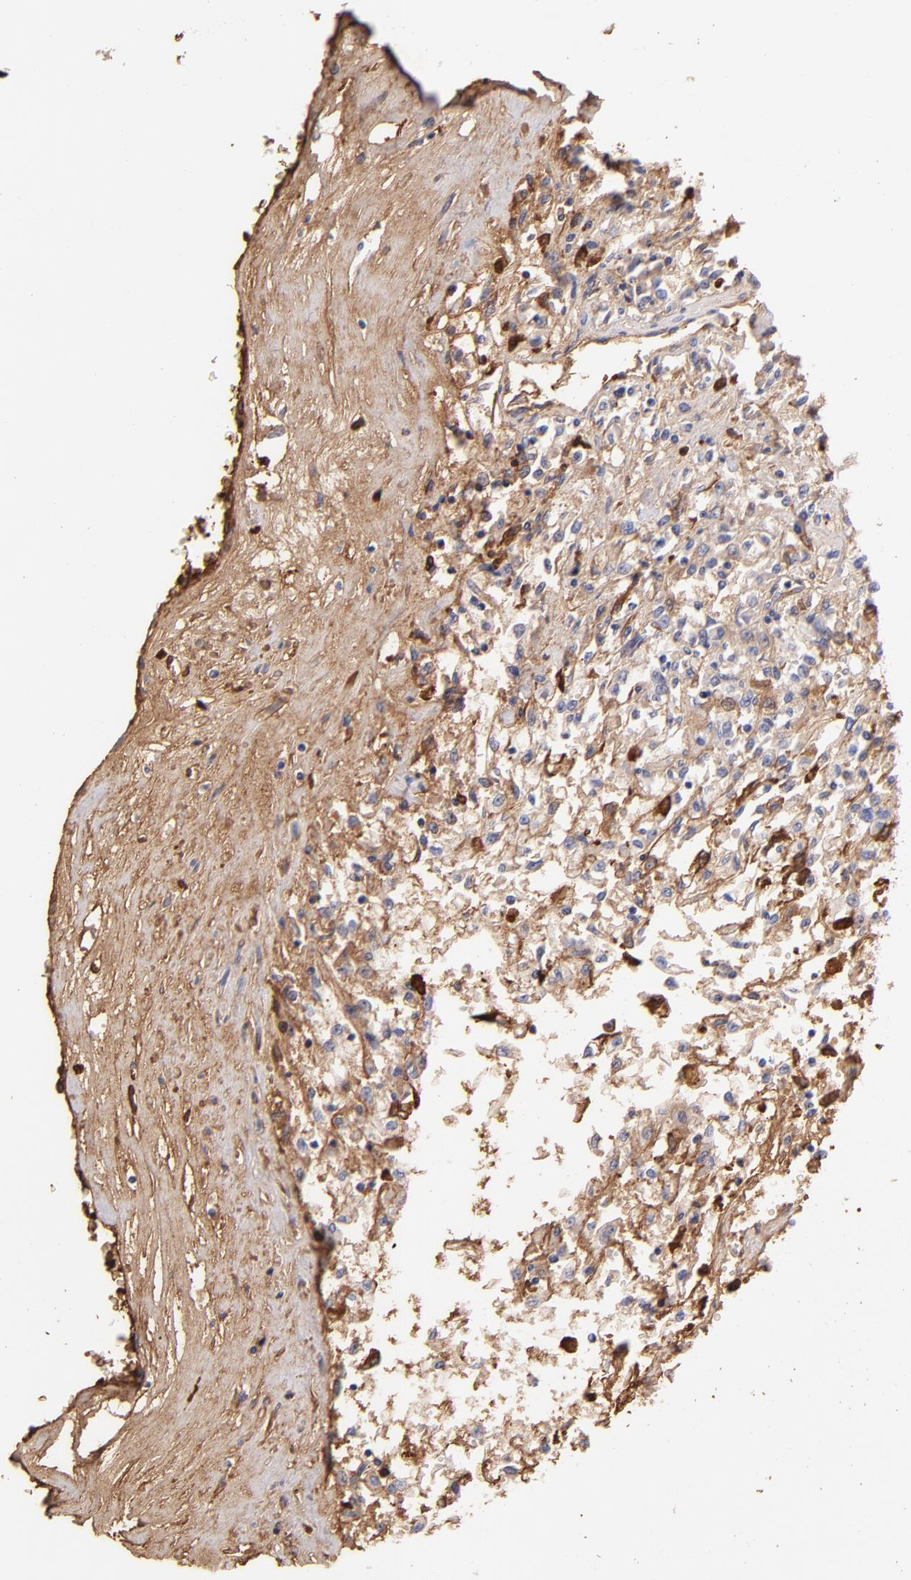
{"staining": {"intensity": "weak", "quantity": "<25%", "location": "cytoplasmic/membranous"}, "tissue": "renal cancer", "cell_type": "Tumor cells", "image_type": "cancer", "snomed": [{"axis": "morphology", "description": "Adenocarcinoma, NOS"}, {"axis": "topography", "description": "Kidney"}], "caption": "DAB (3,3'-diaminobenzidine) immunohistochemical staining of human renal cancer (adenocarcinoma) reveals no significant expression in tumor cells.", "gene": "FGB", "patient": {"sex": "male", "age": 78}}